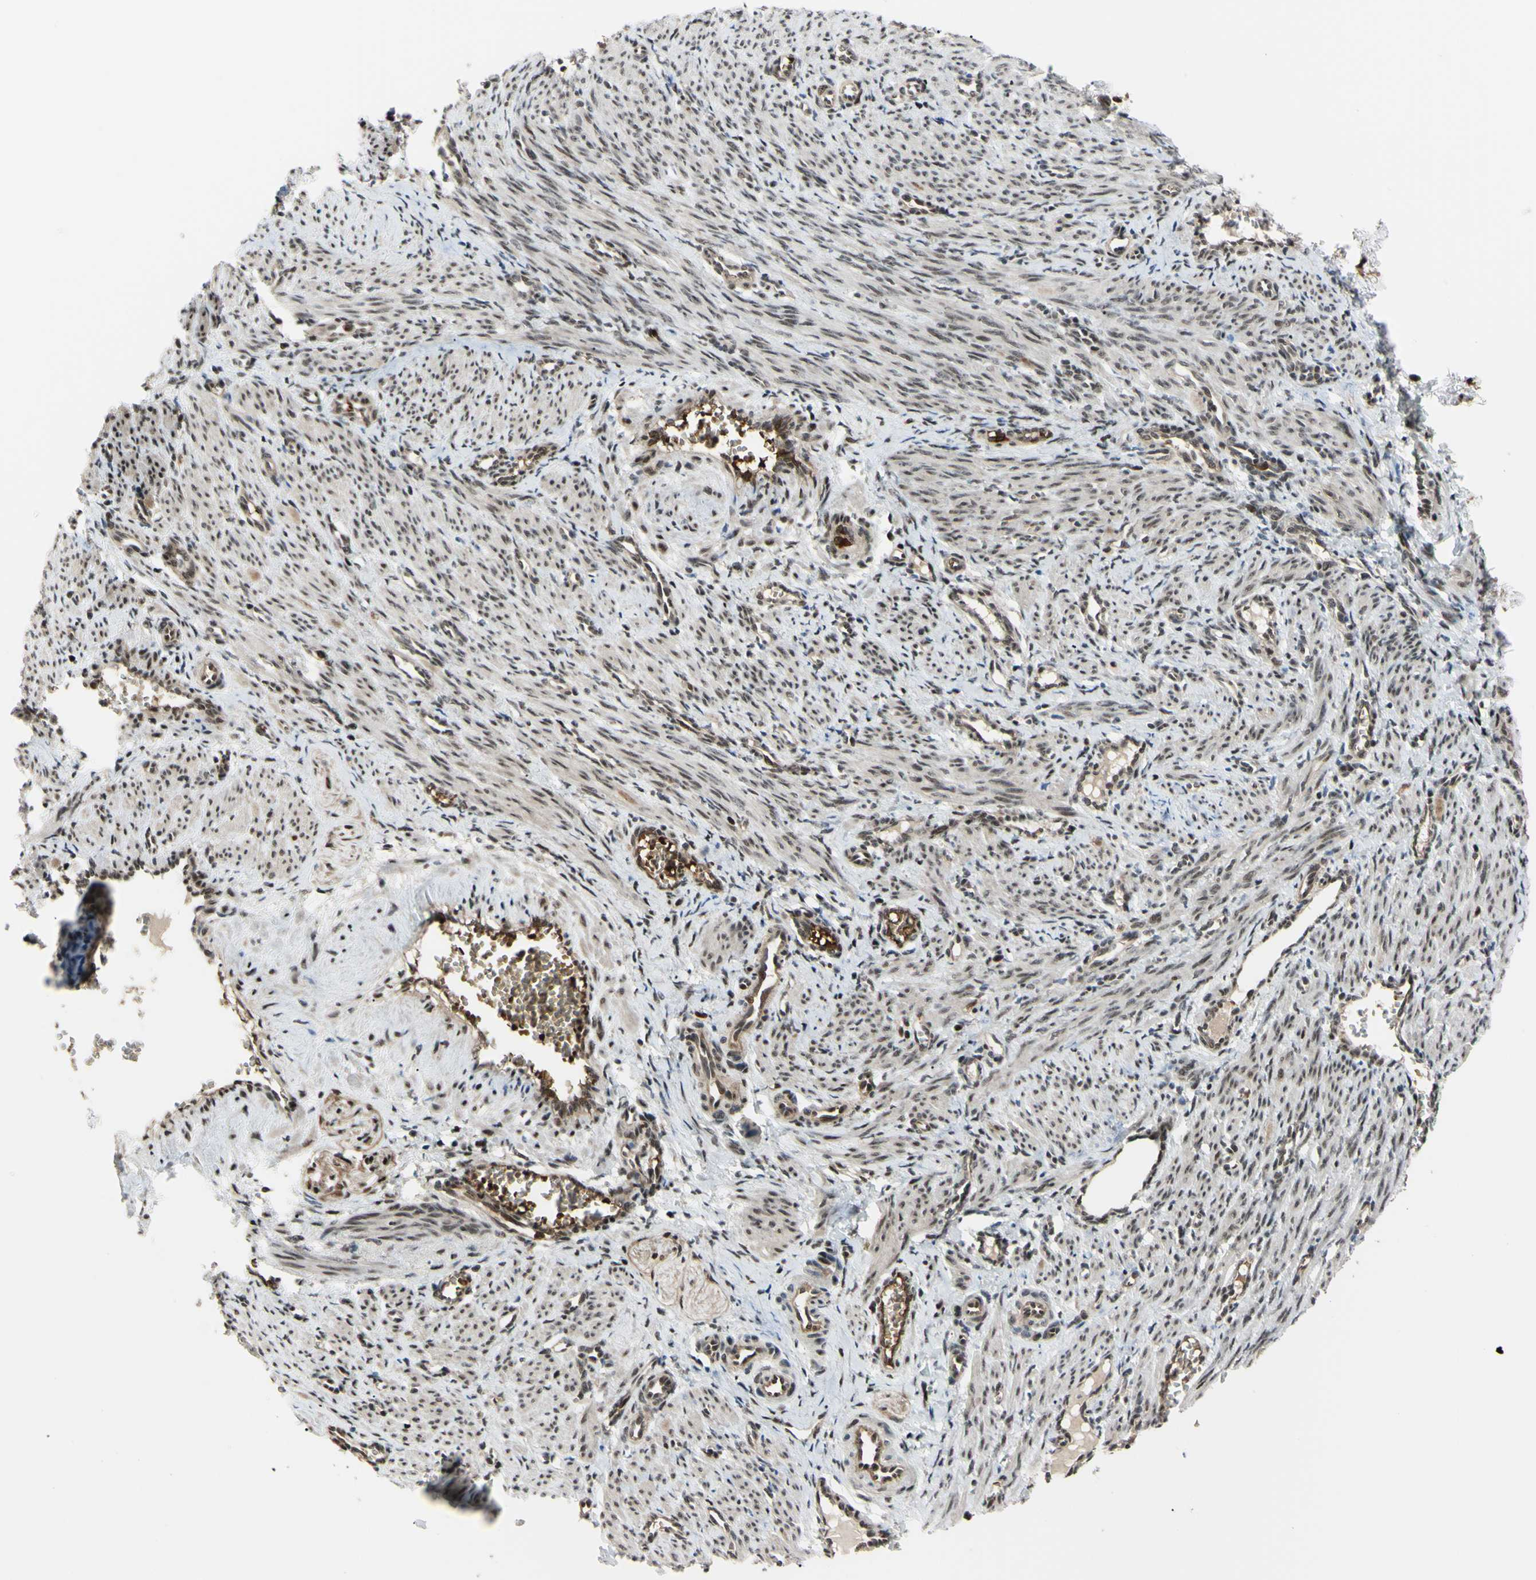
{"staining": {"intensity": "weak", "quantity": "25%-75%", "location": "cytoplasmic/membranous,nuclear"}, "tissue": "smooth muscle", "cell_type": "Smooth muscle cells", "image_type": "normal", "snomed": [{"axis": "morphology", "description": "Normal tissue, NOS"}, {"axis": "topography", "description": "Endometrium"}], "caption": "Weak cytoplasmic/membranous,nuclear expression is seen in approximately 25%-75% of smooth muscle cells in benign smooth muscle. (DAB (3,3'-diaminobenzidine) = brown stain, brightfield microscopy at high magnification).", "gene": "THAP12", "patient": {"sex": "female", "age": 33}}